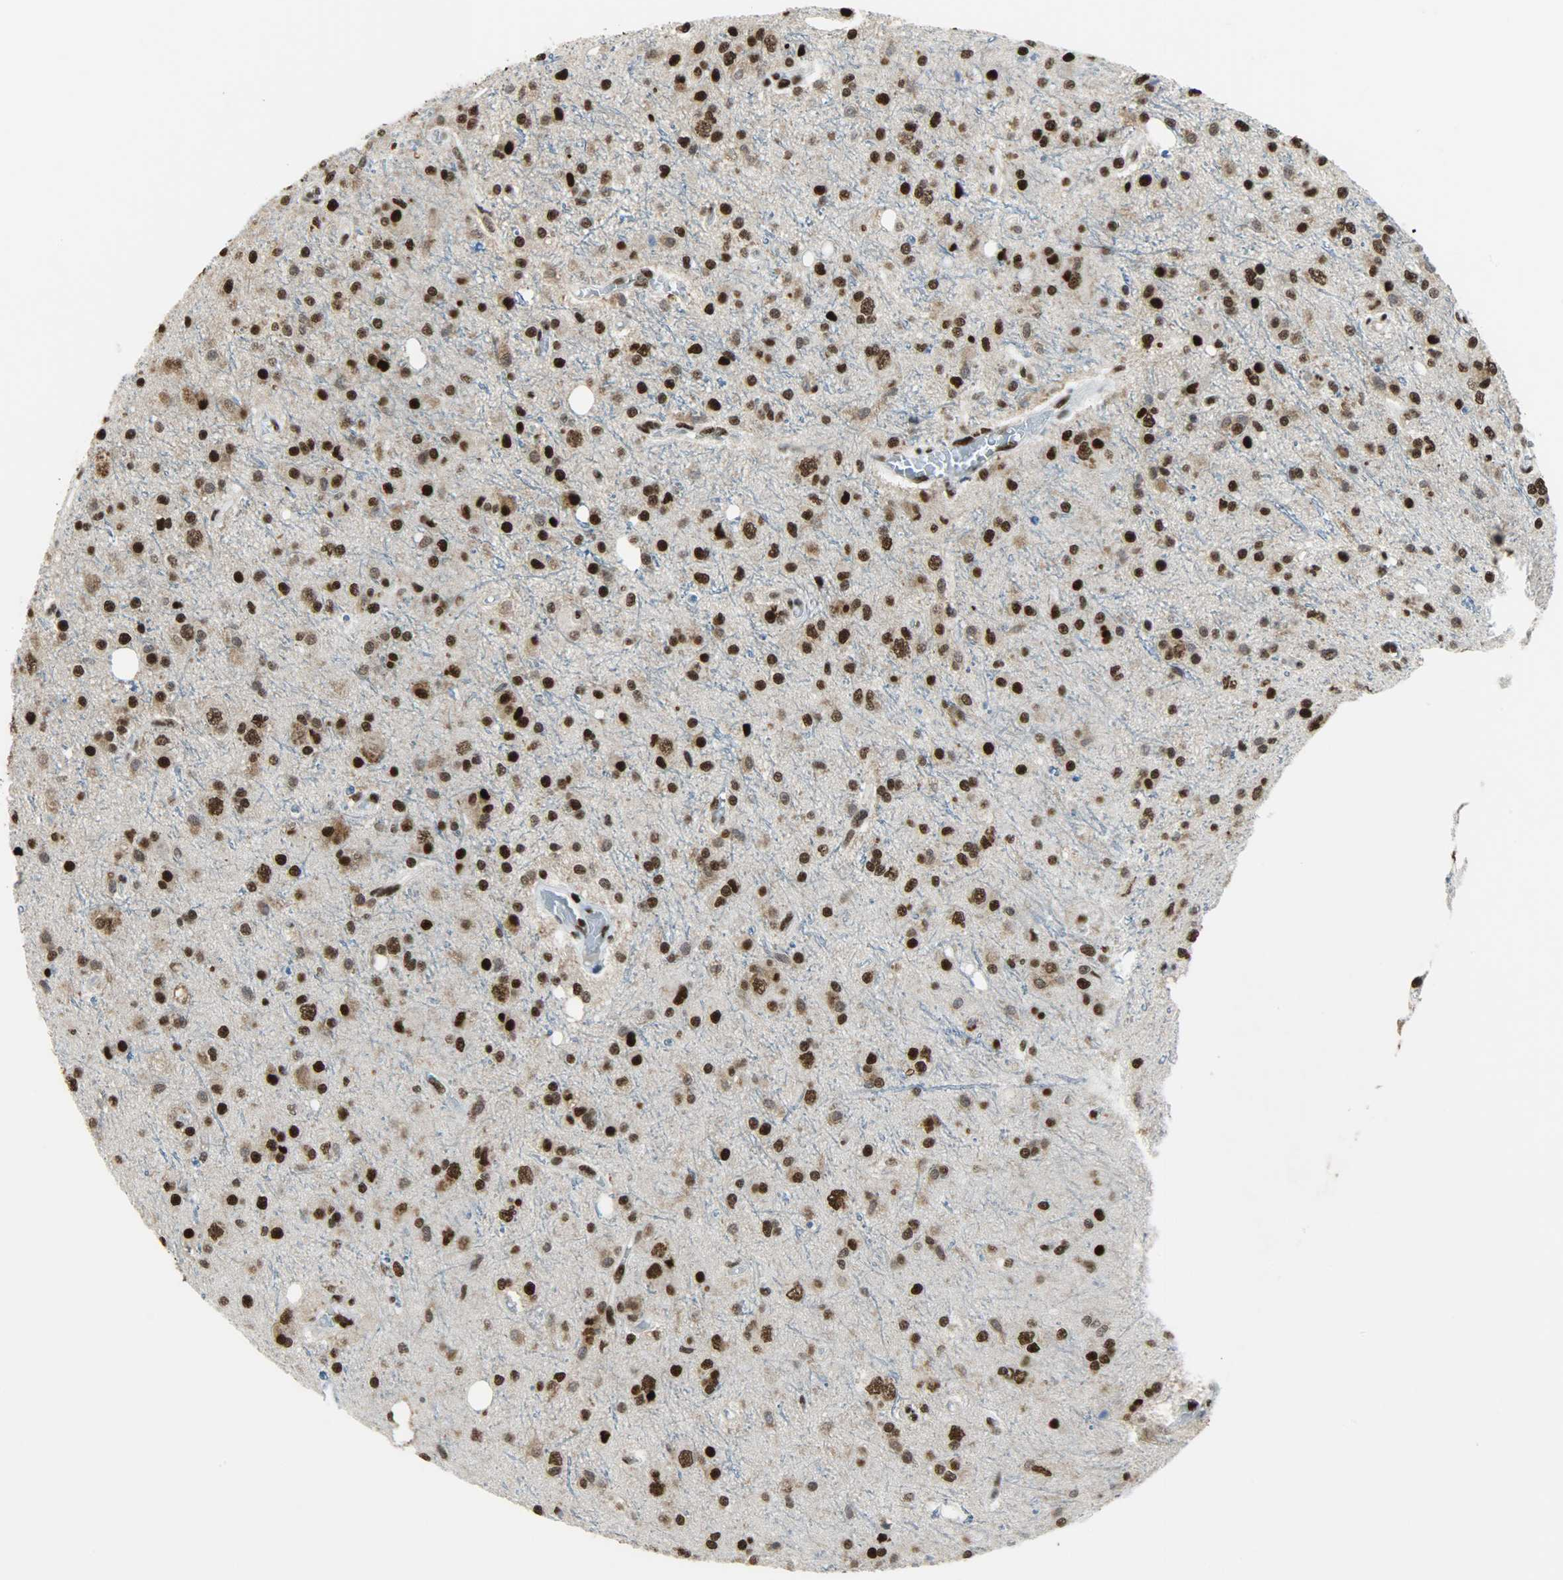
{"staining": {"intensity": "strong", "quantity": ">75%", "location": "cytoplasmic/membranous,nuclear"}, "tissue": "glioma", "cell_type": "Tumor cells", "image_type": "cancer", "snomed": [{"axis": "morphology", "description": "Glioma, malignant, High grade"}, {"axis": "topography", "description": "Brain"}], "caption": "Glioma tissue shows strong cytoplasmic/membranous and nuclear expression in about >75% of tumor cells, visualized by immunohistochemistry.", "gene": "SSB", "patient": {"sex": "male", "age": 47}}